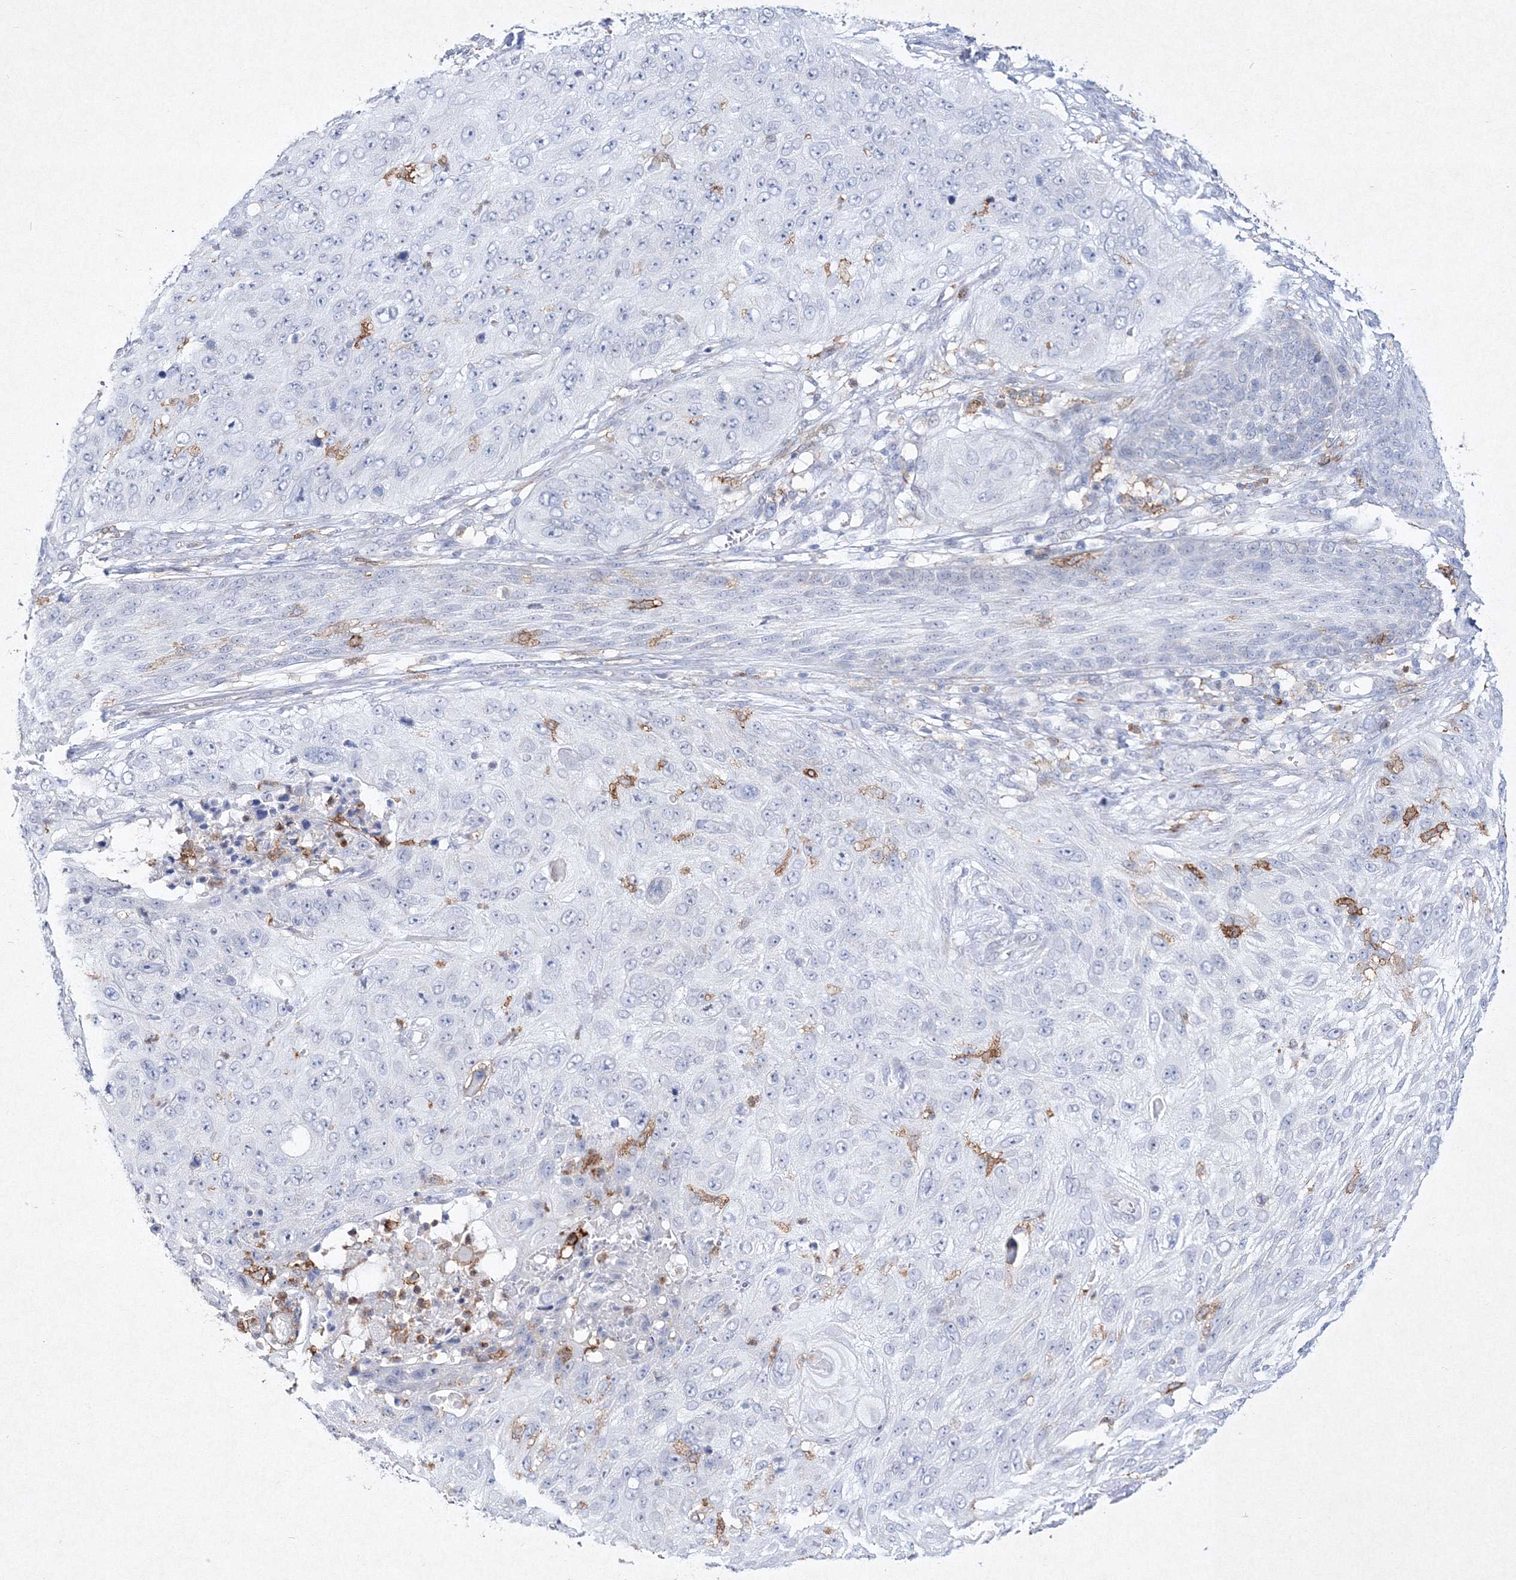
{"staining": {"intensity": "negative", "quantity": "none", "location": "none"}, "tissue": "skin cancer", "cell_type": "Tumor cells", "image_type": "cancer", "snomed": [{"axis": "morphology", "description": "Squamous cell carcinoma, NOS"}, {"axis": "topography", "description": "Skin"}], "caption": "There is no significant expression in tumor cells of skin cancer. The staining is performed using DAB brown chromogen with nuclei counter-stained in using hematoxylin.", "gene": "HCST", "patient": {"sex": "female", "age": 80}}